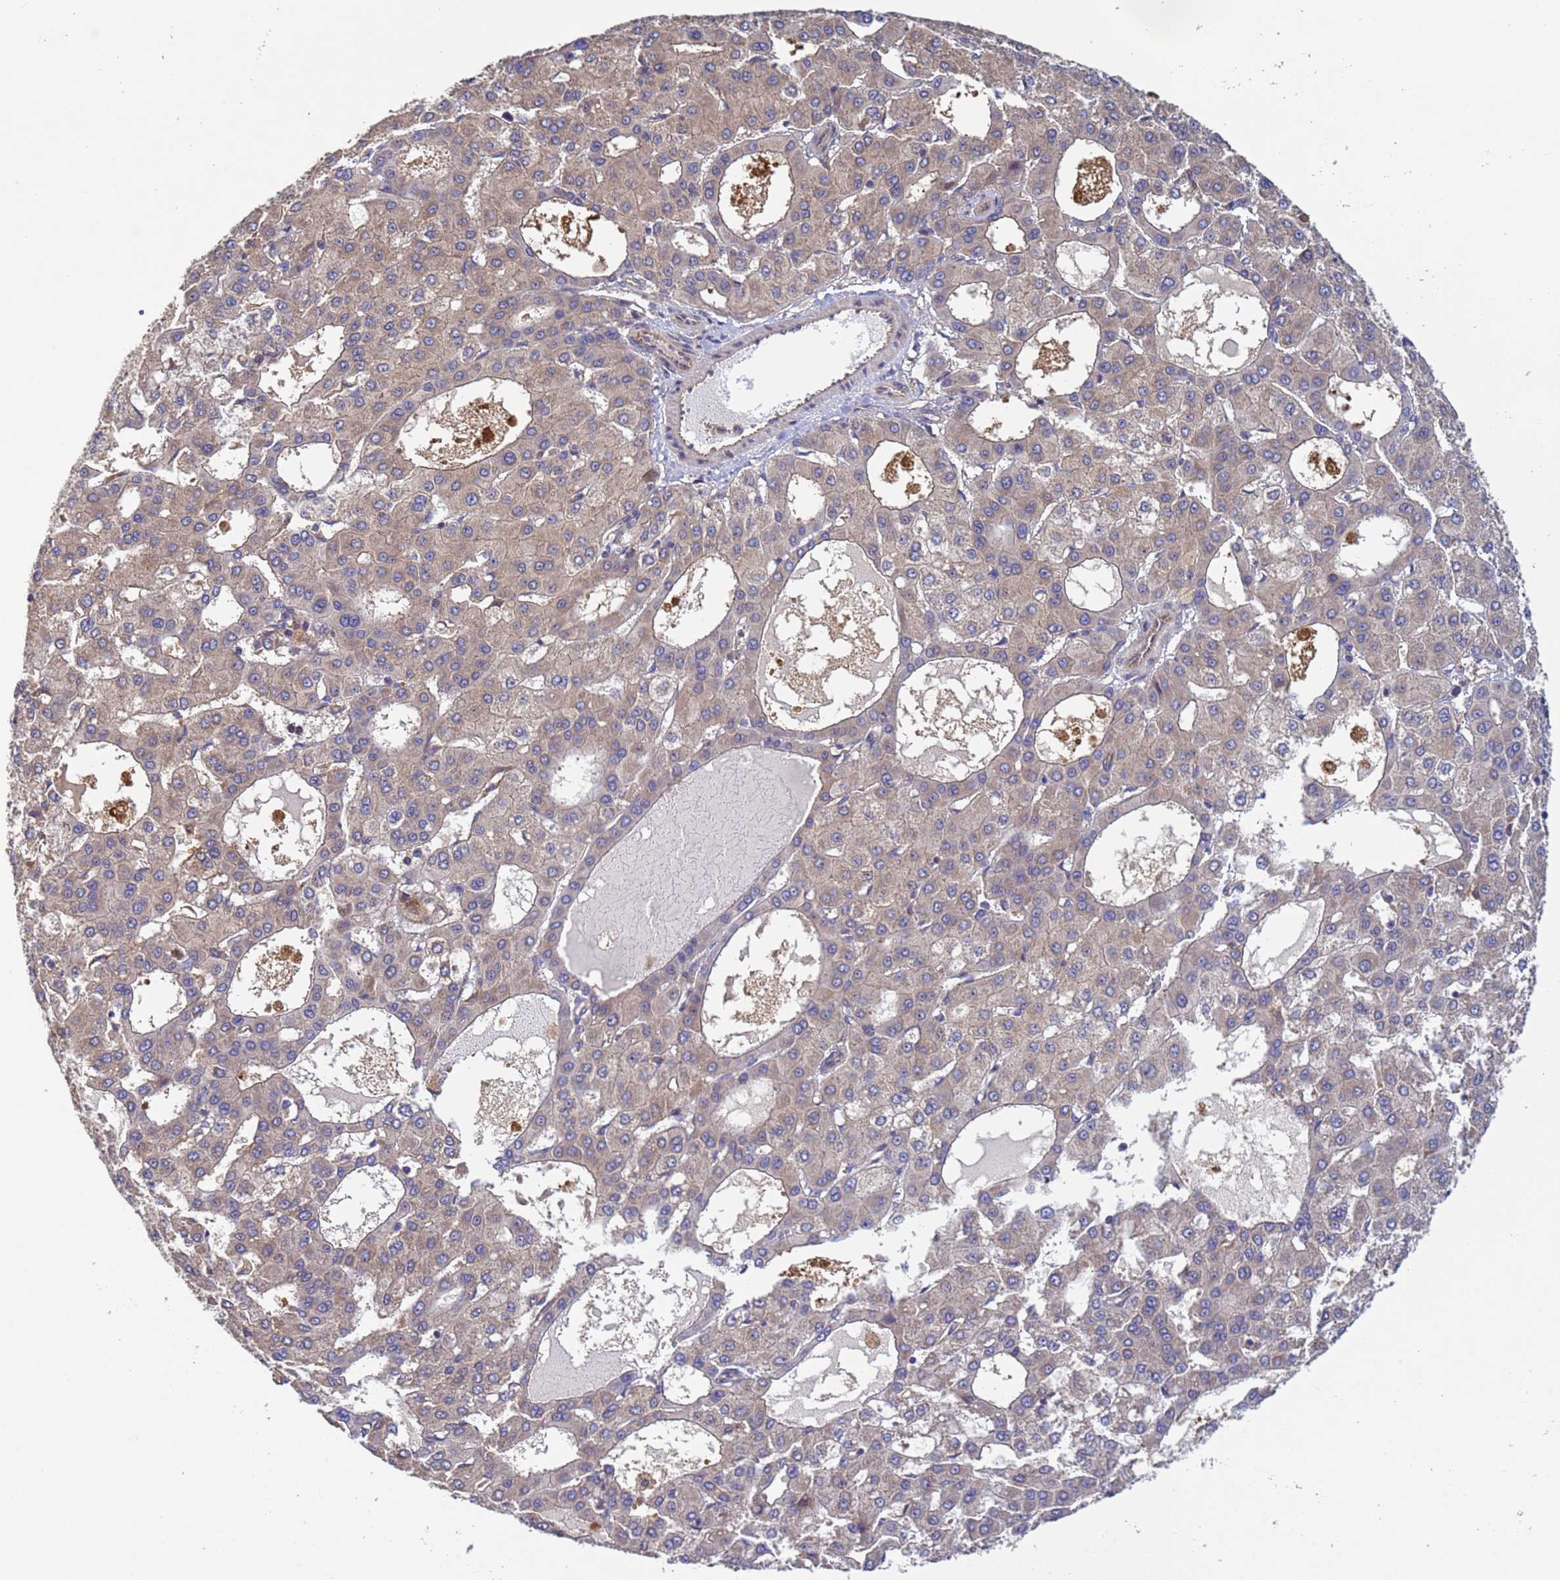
{"staining": {"intensity": "weak", "quantity": "<25%", "location": "cytoplasmic/membranous"}, "tissue": "liver cancer", "cell_type": "Tumor cells", "image_type": "cancer", "snomed": [{"axis": "morphology", "description": "Carcinoma, Hepatocellular, NOS"}, {"axis": "topography", "description": "Liver"}], "caption": "A histopathology image of liver hepatocellular carcinoma stained for a protein demonstrates no brown staining in tumor cells.", "gene": "RAB10", "patient": {"sex": "male", "age": 47}}